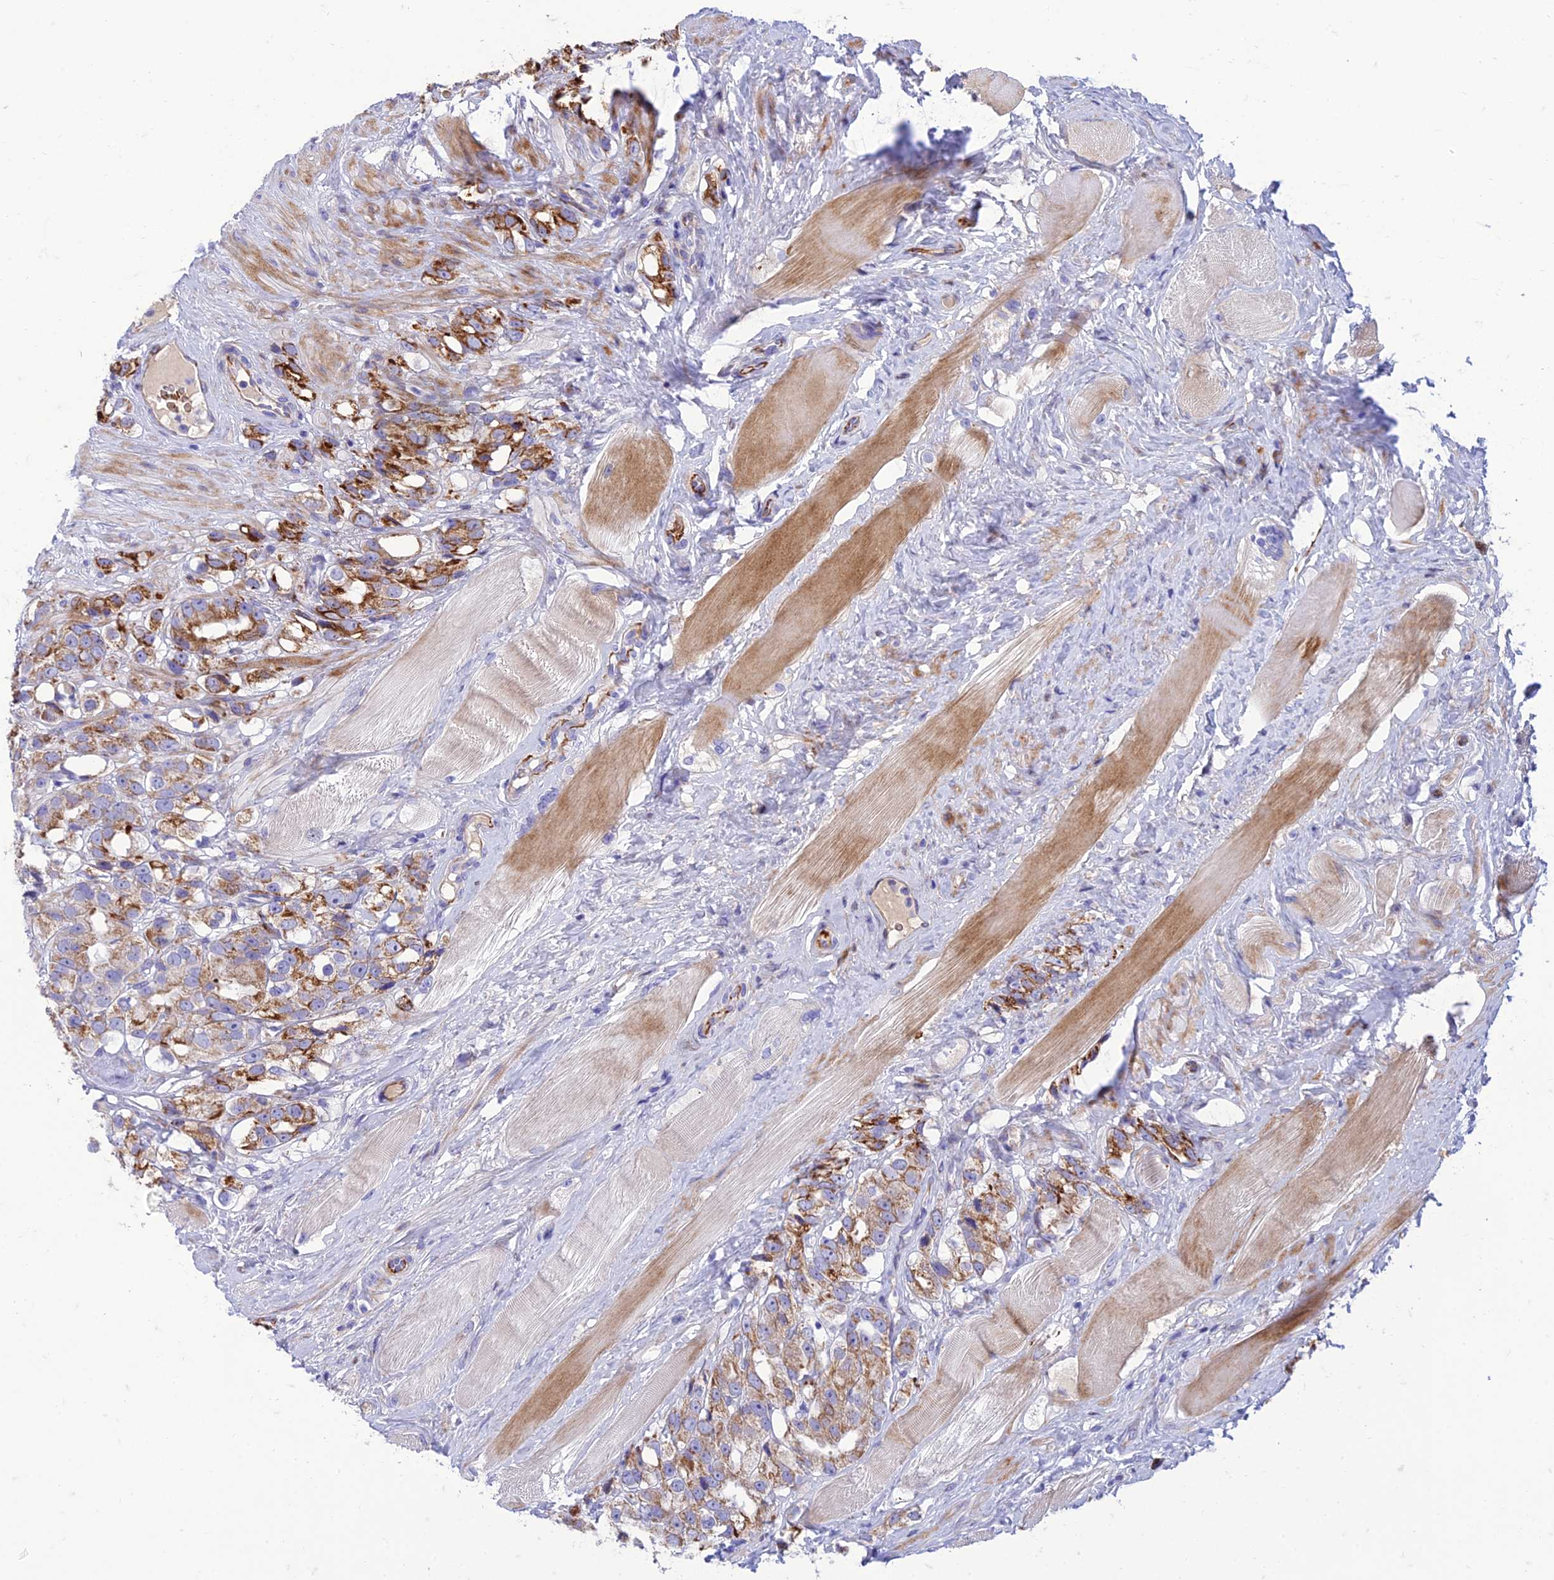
{"staining": {"intensity": "strong", "quantity": "25%-75%", "location": "cytoplasmic/membranous"}, "tissue": "prostate cancer", "cell_type": "Tumor cells", "image_type": "cancer", "snomed": [{"axis": "morphology", "description": "Adenocarcinoma, NOS"}, {"axis": "topography", "description": "Prostate"}], "caption": "Immunohistochemical staining of human adenocarcinoma (prostate) shows high levels of strong cytoplasmic/membranous protein staining in about 25%-75% of tumor cells. (Stains: DAB (3,3'-diaminobenzidine) in brown, nuclei in blue, Microscopy: brightfield microscopy at high magnification).", "gene": "SEL1L3", "patient": {"sex": "male", "age": 79}}